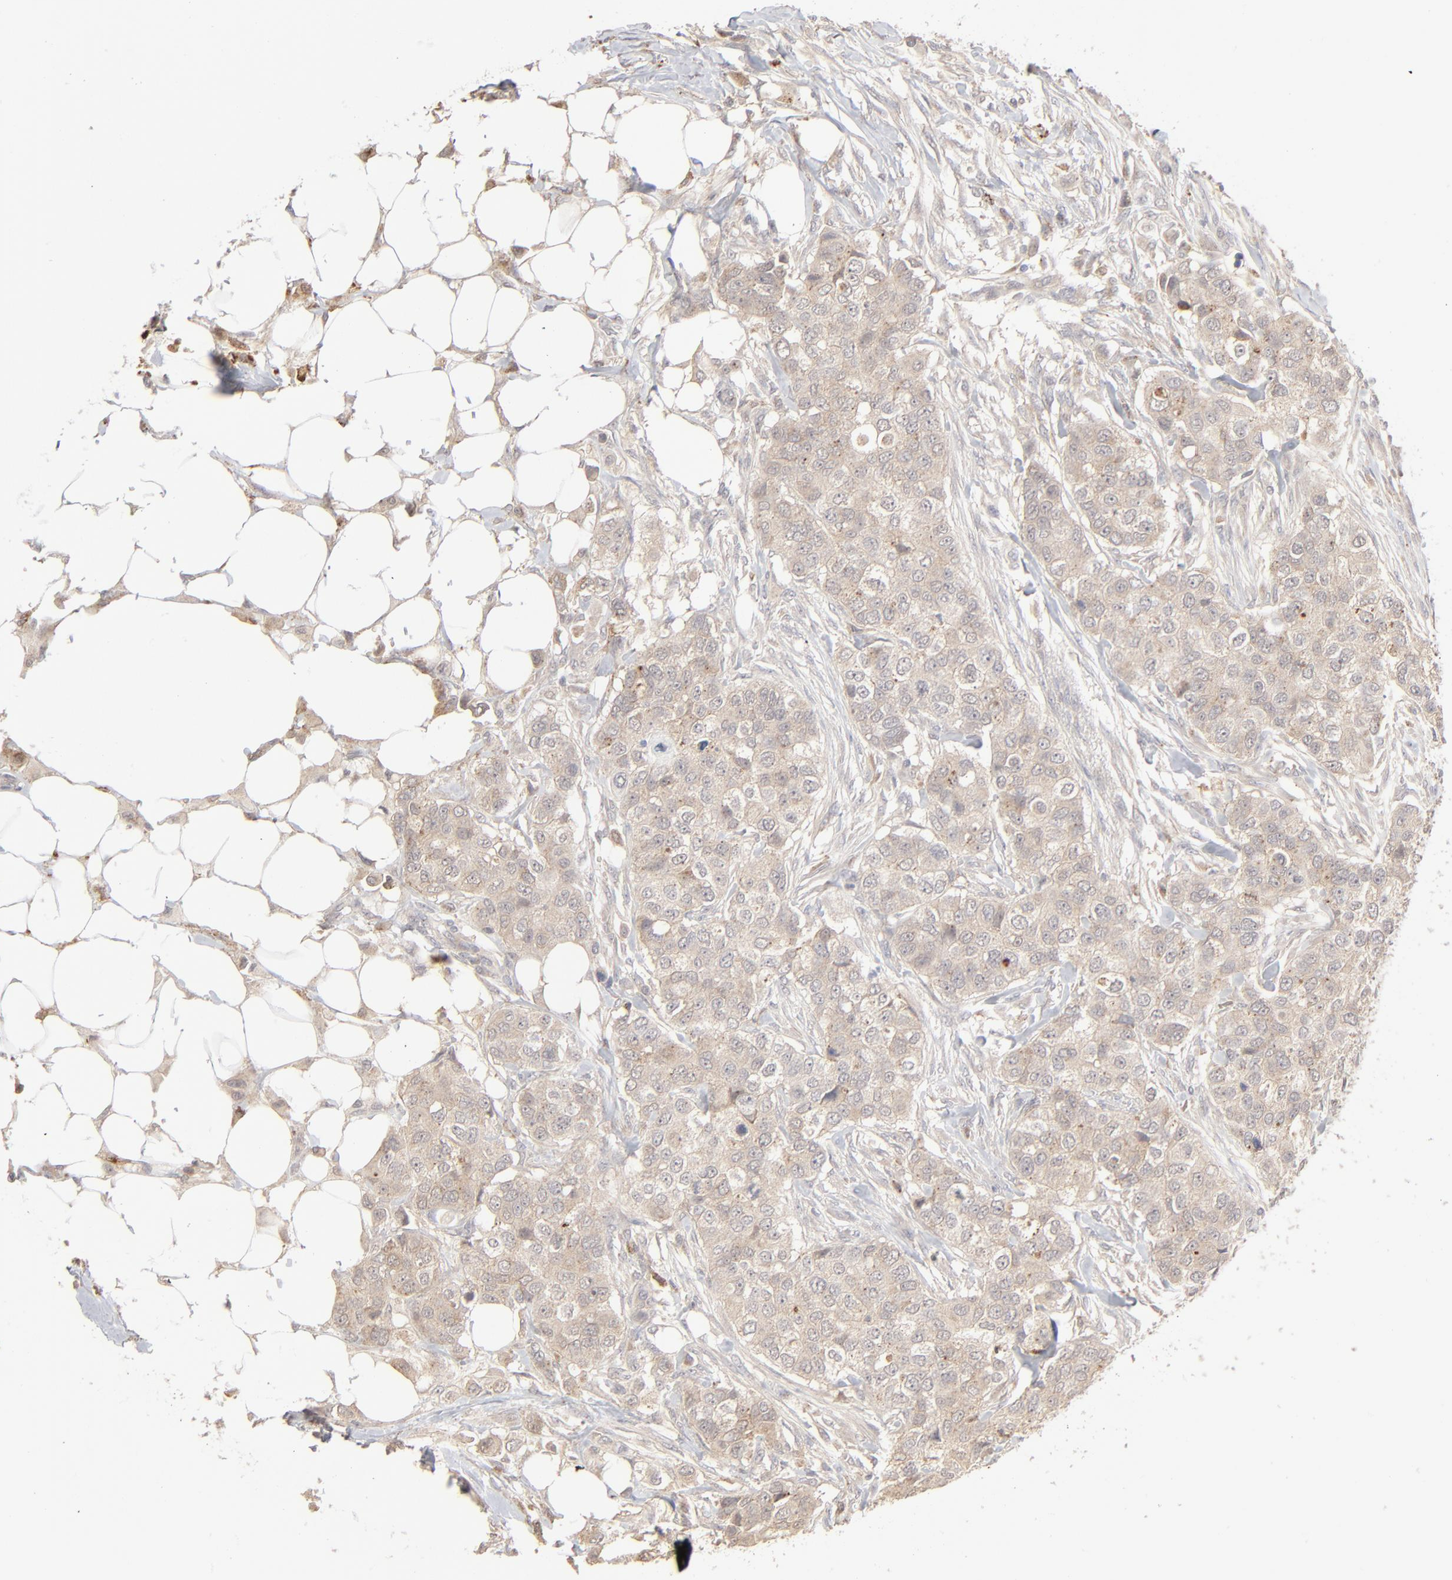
{"staining": {"intensity": "weak", "quantity": "25%-75%", "location": "cytoplasmic/membranous"}, "tissue": "breast cancer", "cell_type": "Tumor cells", "image_type": "cancer", "snomed": [{"axis": "morphology", "description": "Normal tissue, NOS"}, {"axis": "morphology", "description": "Duct carcinoma"}, {"axis": "topography", "description": "Breast"}], "caption": "Brown immunohistochemical staining in human invasive ductal carcinoma (breast) demonstrates weak cytoplasmic/membranous expression in about 25%-75% of tumor cells. The protein is stained brown, and the nuclei are stained in blue (DAB IHC with brightfield microscopy, high magnification).", "gene": "POMT2", "patient": {"sex": "female", "age": 49}}